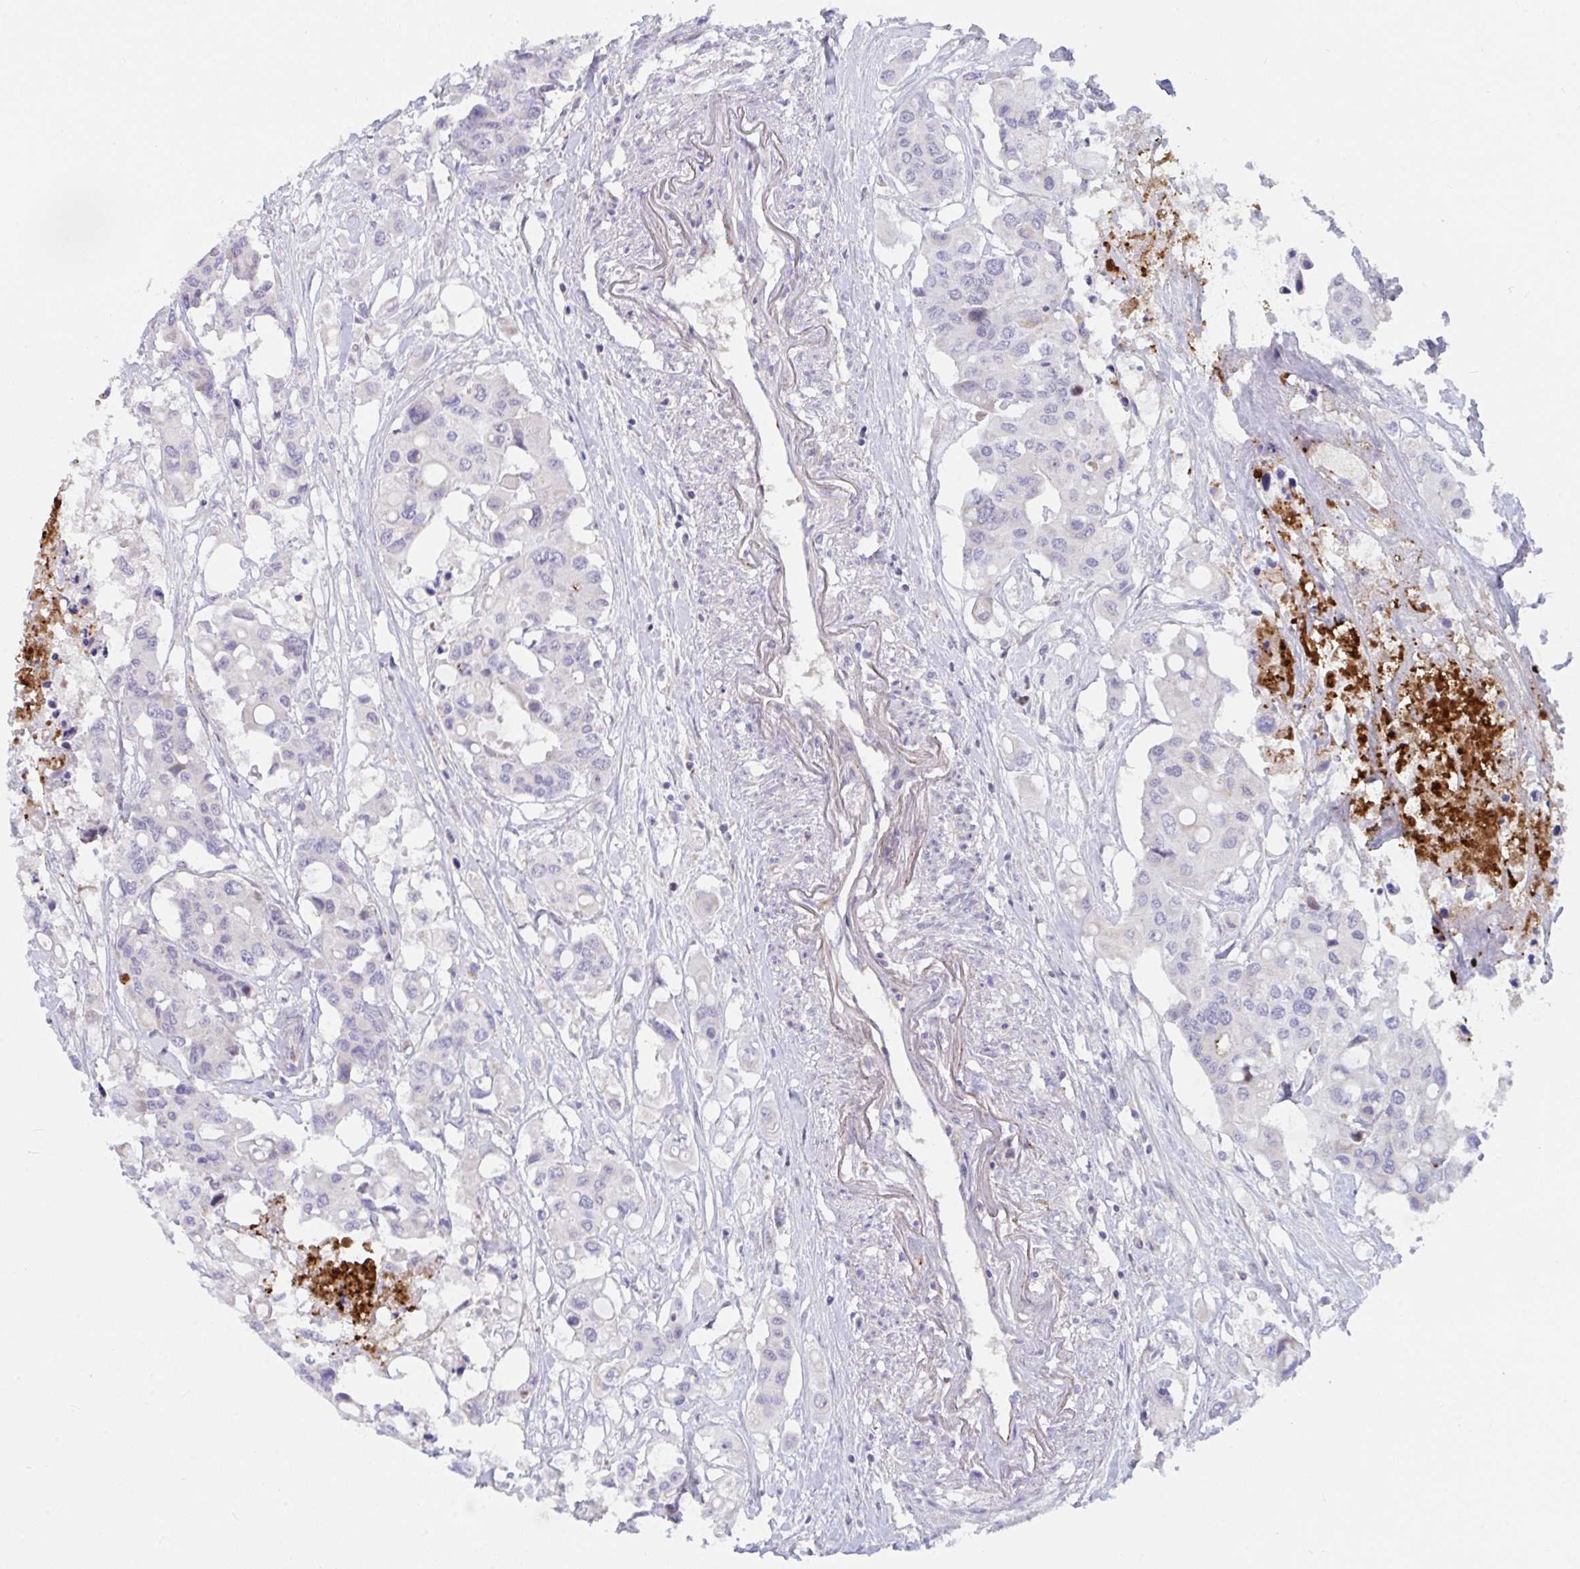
{"staining": {"intensity": "negative", "quantity": "none", "location": "none"}, "tissue": "colorectal cancer", "cell_type": "Tumor cells", "image_type": "cancer", "snomed": [{"axis": "morphology", "description": "Adenocarcinoma, NOS"}, {"axis": "topography", "description": "Colon"}], "caption": "This is an IHC micrograph of colorectal cancer (adenocarcinoma). There is no staining in tumor cells.", "gene": "IL37", "patient": {"sex": "male", "age": 77}}